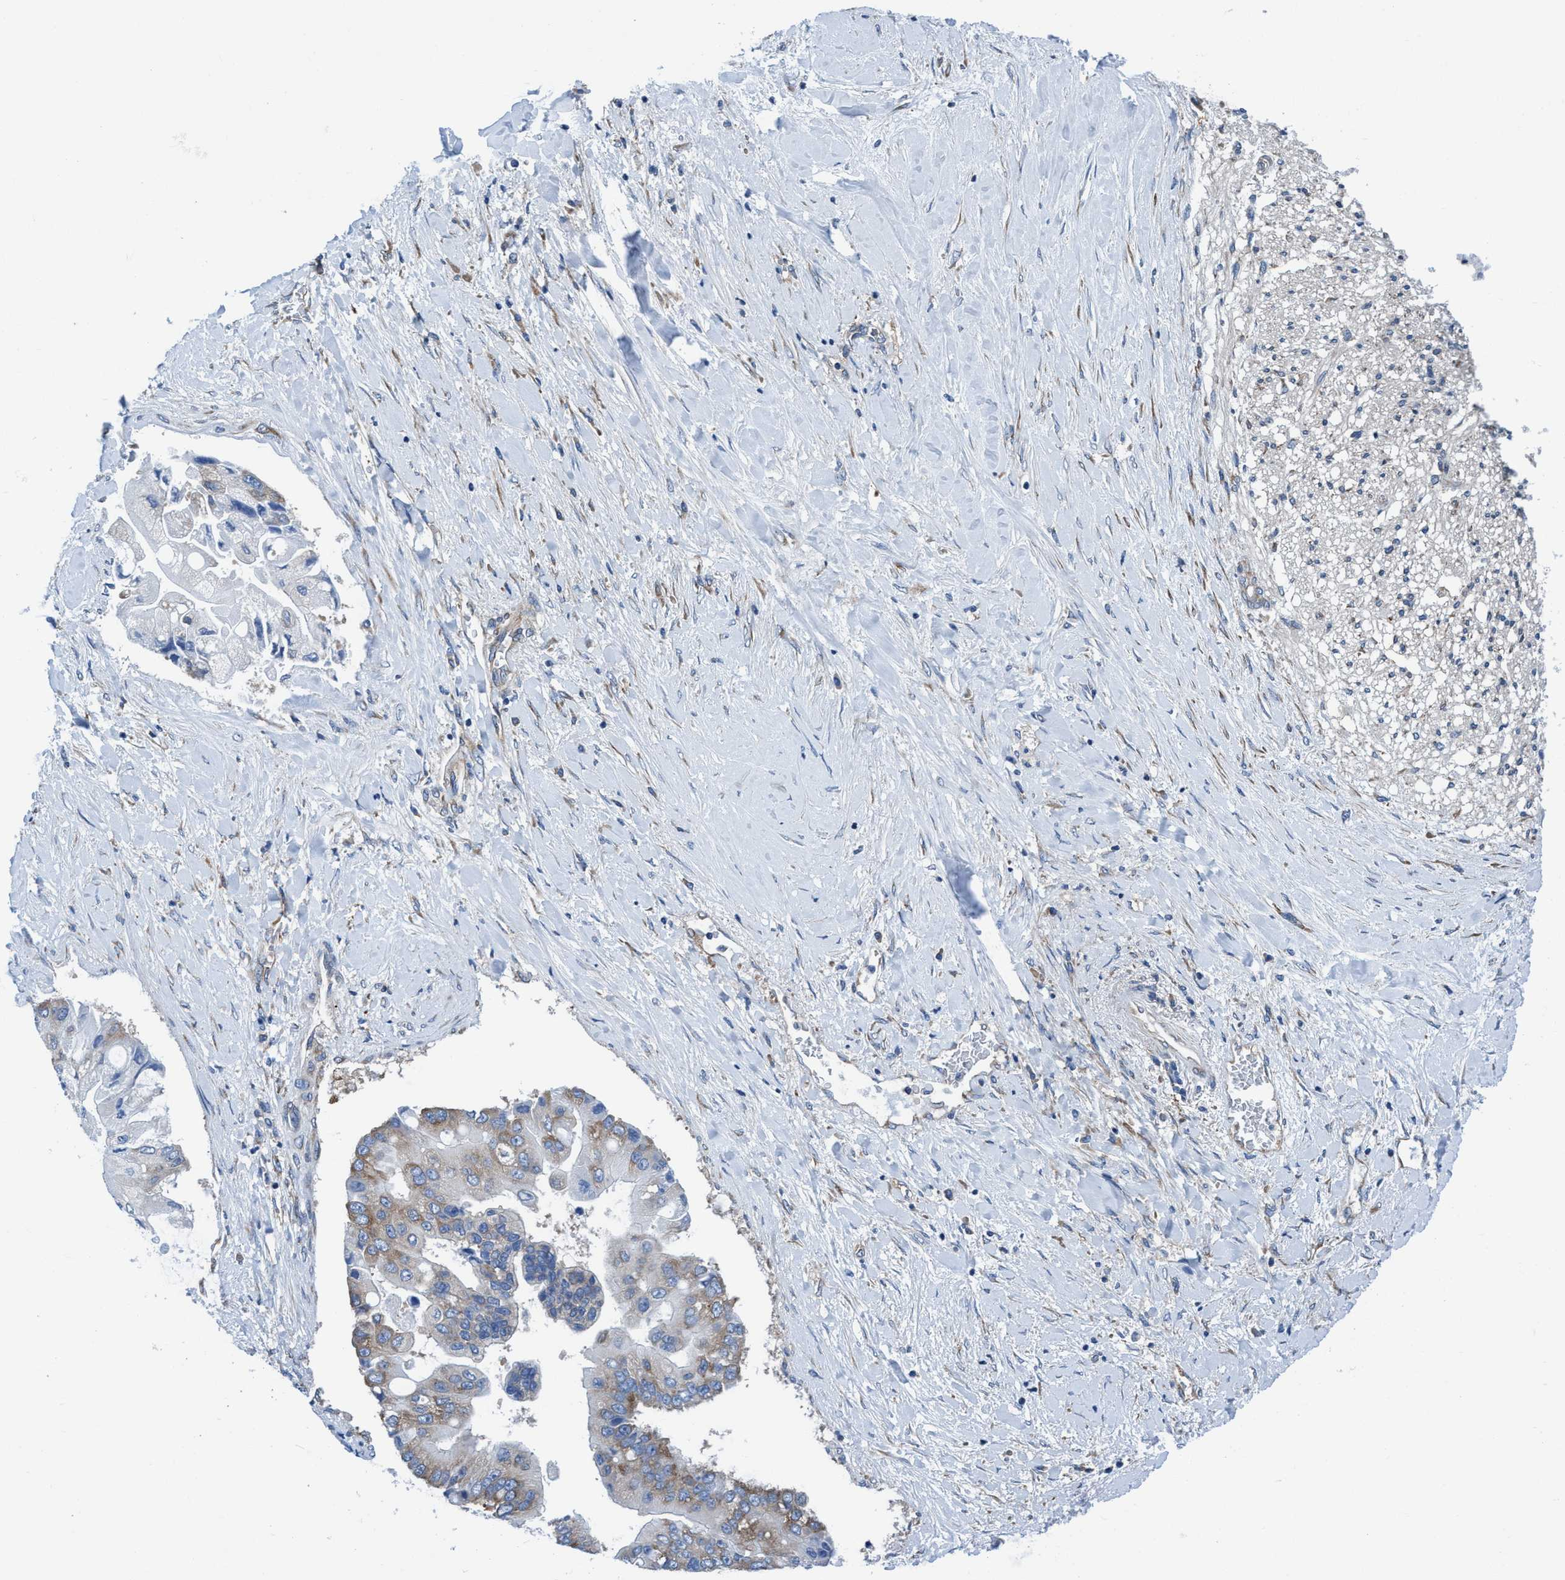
{"staining": {"intensity": "weak", "quantity": "<25%", "location": "cytoplasmic/membranous"}, "tissue": "liver cancer", "cell_type": "Tumor cells", "image_type": "cancer", "snomed": [{"axis": "morphology", "description": "Cholangiocarcinoma"}, {"axis": "topography", "description": "Liver"}], "caption": "Tumor cells show no significant staining in liver cancer (cholangiocarcinoma).", "gene": "NMT1", "patient": {"sex": "male", "age": 50}}